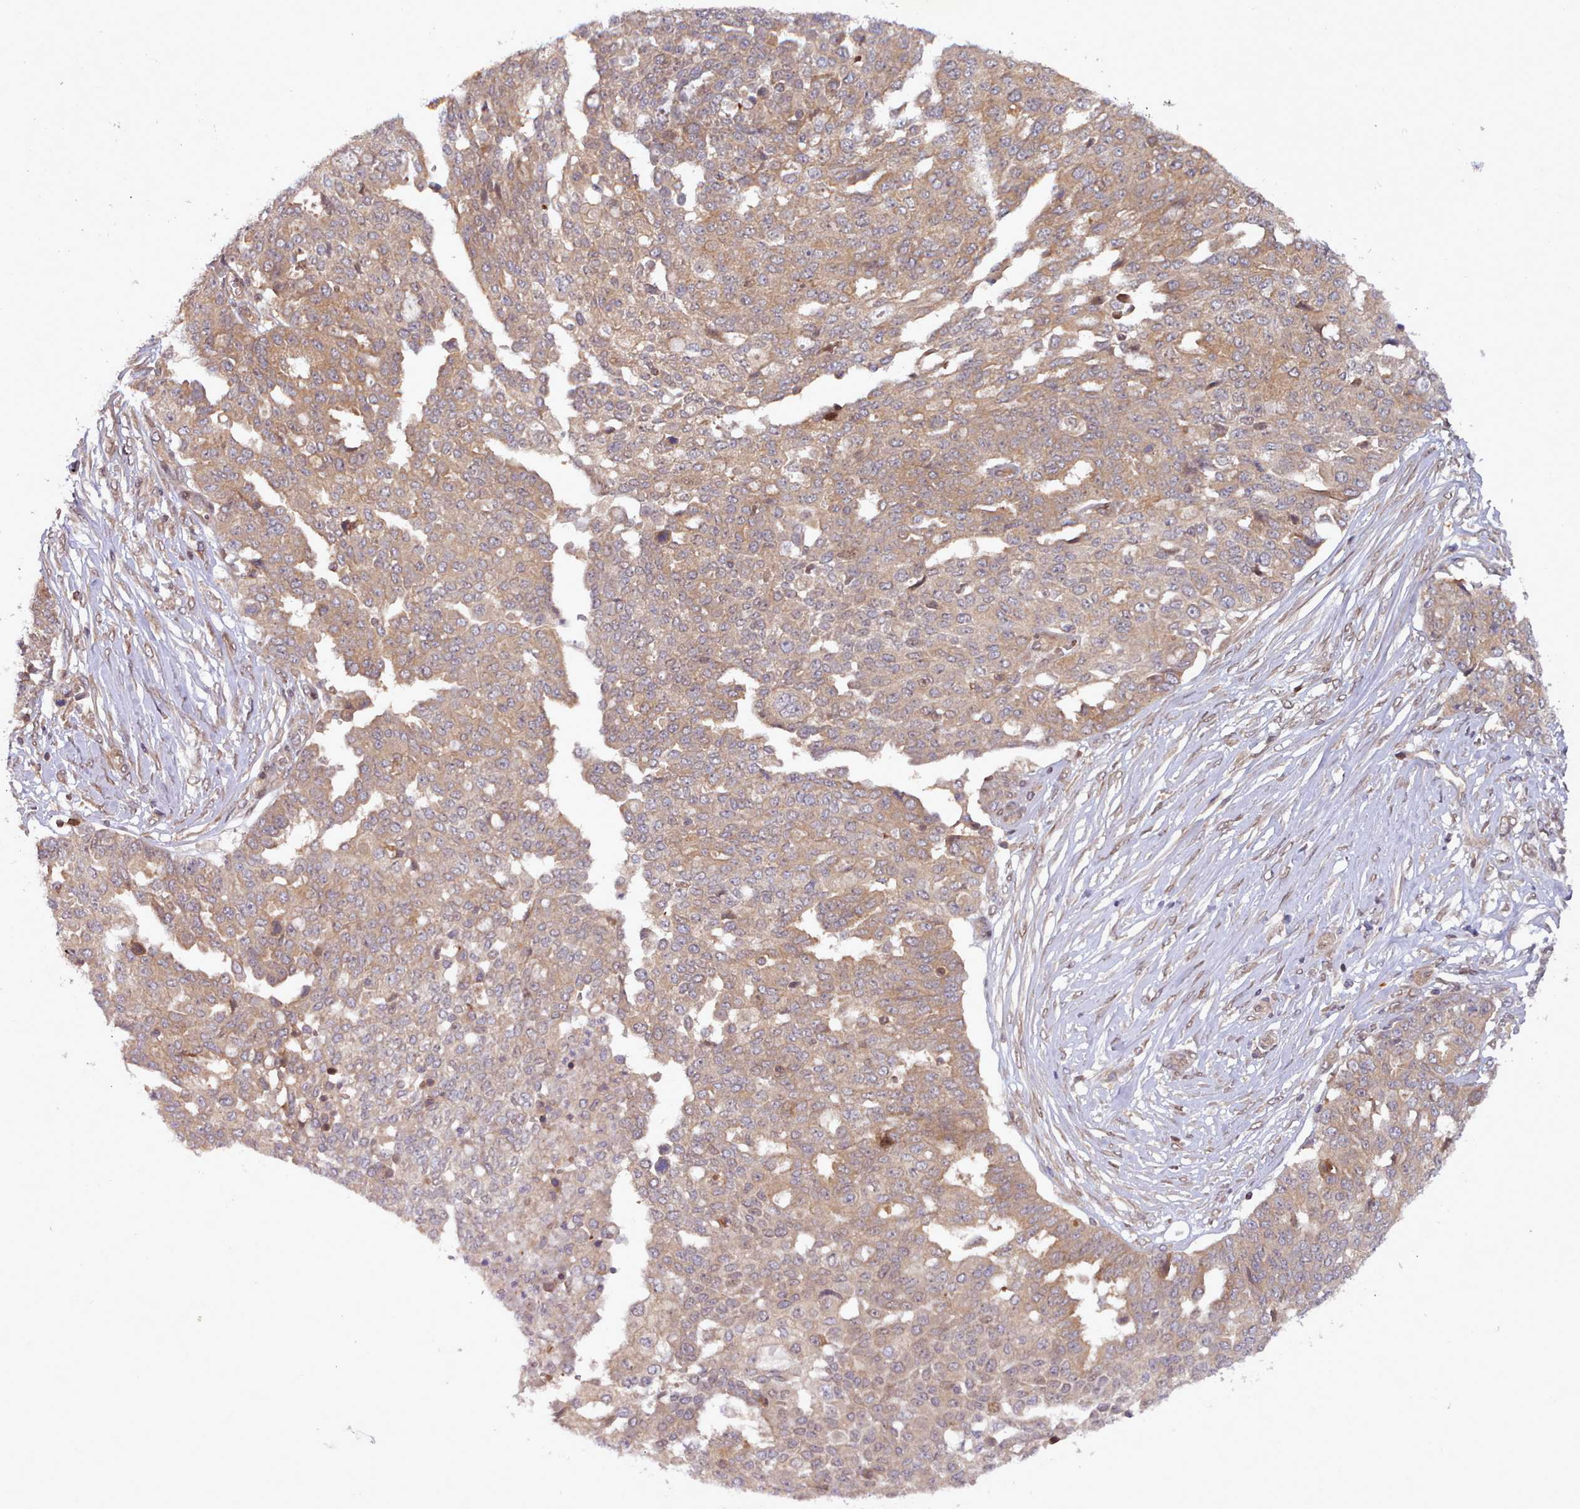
{"staining": {"intensity": "moderate", "quantity": ">75%", "location": "cytoplasmic/membranous"}, "tissue": "ovarian cancer", "cell_type": "Tumor cells", "image_type": "cancer", "snomed": [{"axis": "morphology", "description": "Cystadenocarcinoma, serous, NOS"}, {"axis": "topography", "description": "Soft tissue"}, {"axis": "topography", "description": "Ovary"}], "caption": "A photomicrograph of ovarian serous cystadenocarcinoma stained for a protein reveals moderate cytoplasmic/membranous brown staining in tumor cells.", "gene": "UBE2G1", "patient": {"sex": "female", "age": 57}}